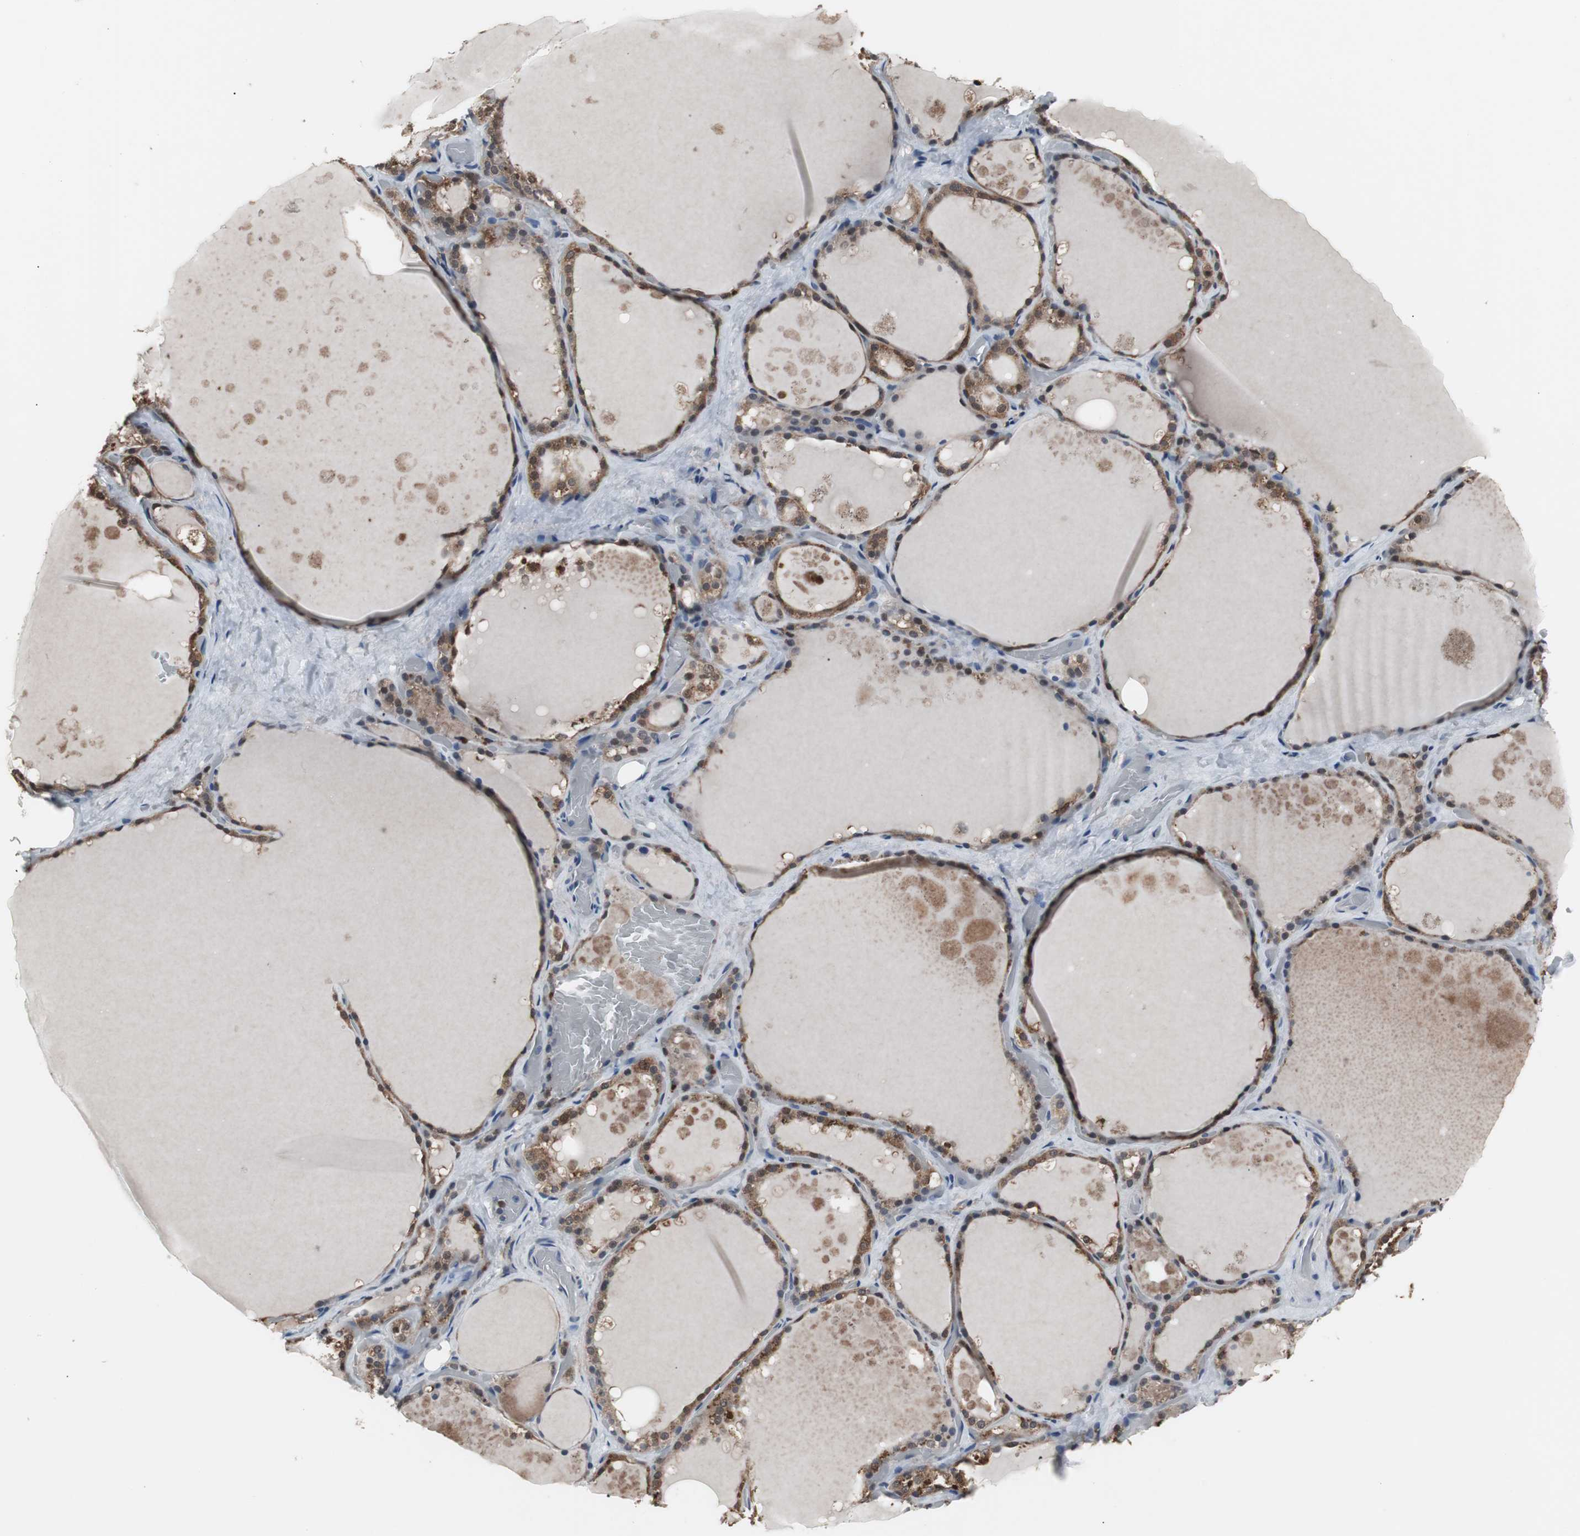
{"staining": {"intensity": "moderate", "quantity": ">75%", "location": "cytoplasmic/membranous,nuclear"}, "tissue": "thyroid gland", "cell_type": "Glandular cells", "image_type": "normal", "snomed": [{"axis": "morphology", "description": "Normal tissue, NOS"}, {"axis": "topography", "description": "Thyroid gland"}], "caption": "Protein analysis of normal thyroid gland displays moderate cytoplasmic/membranous,nuclear positivity in about >75% of glandular cells.", "gene": "ZSCAN22", "patient": {"sex": "male", "age": 61}}